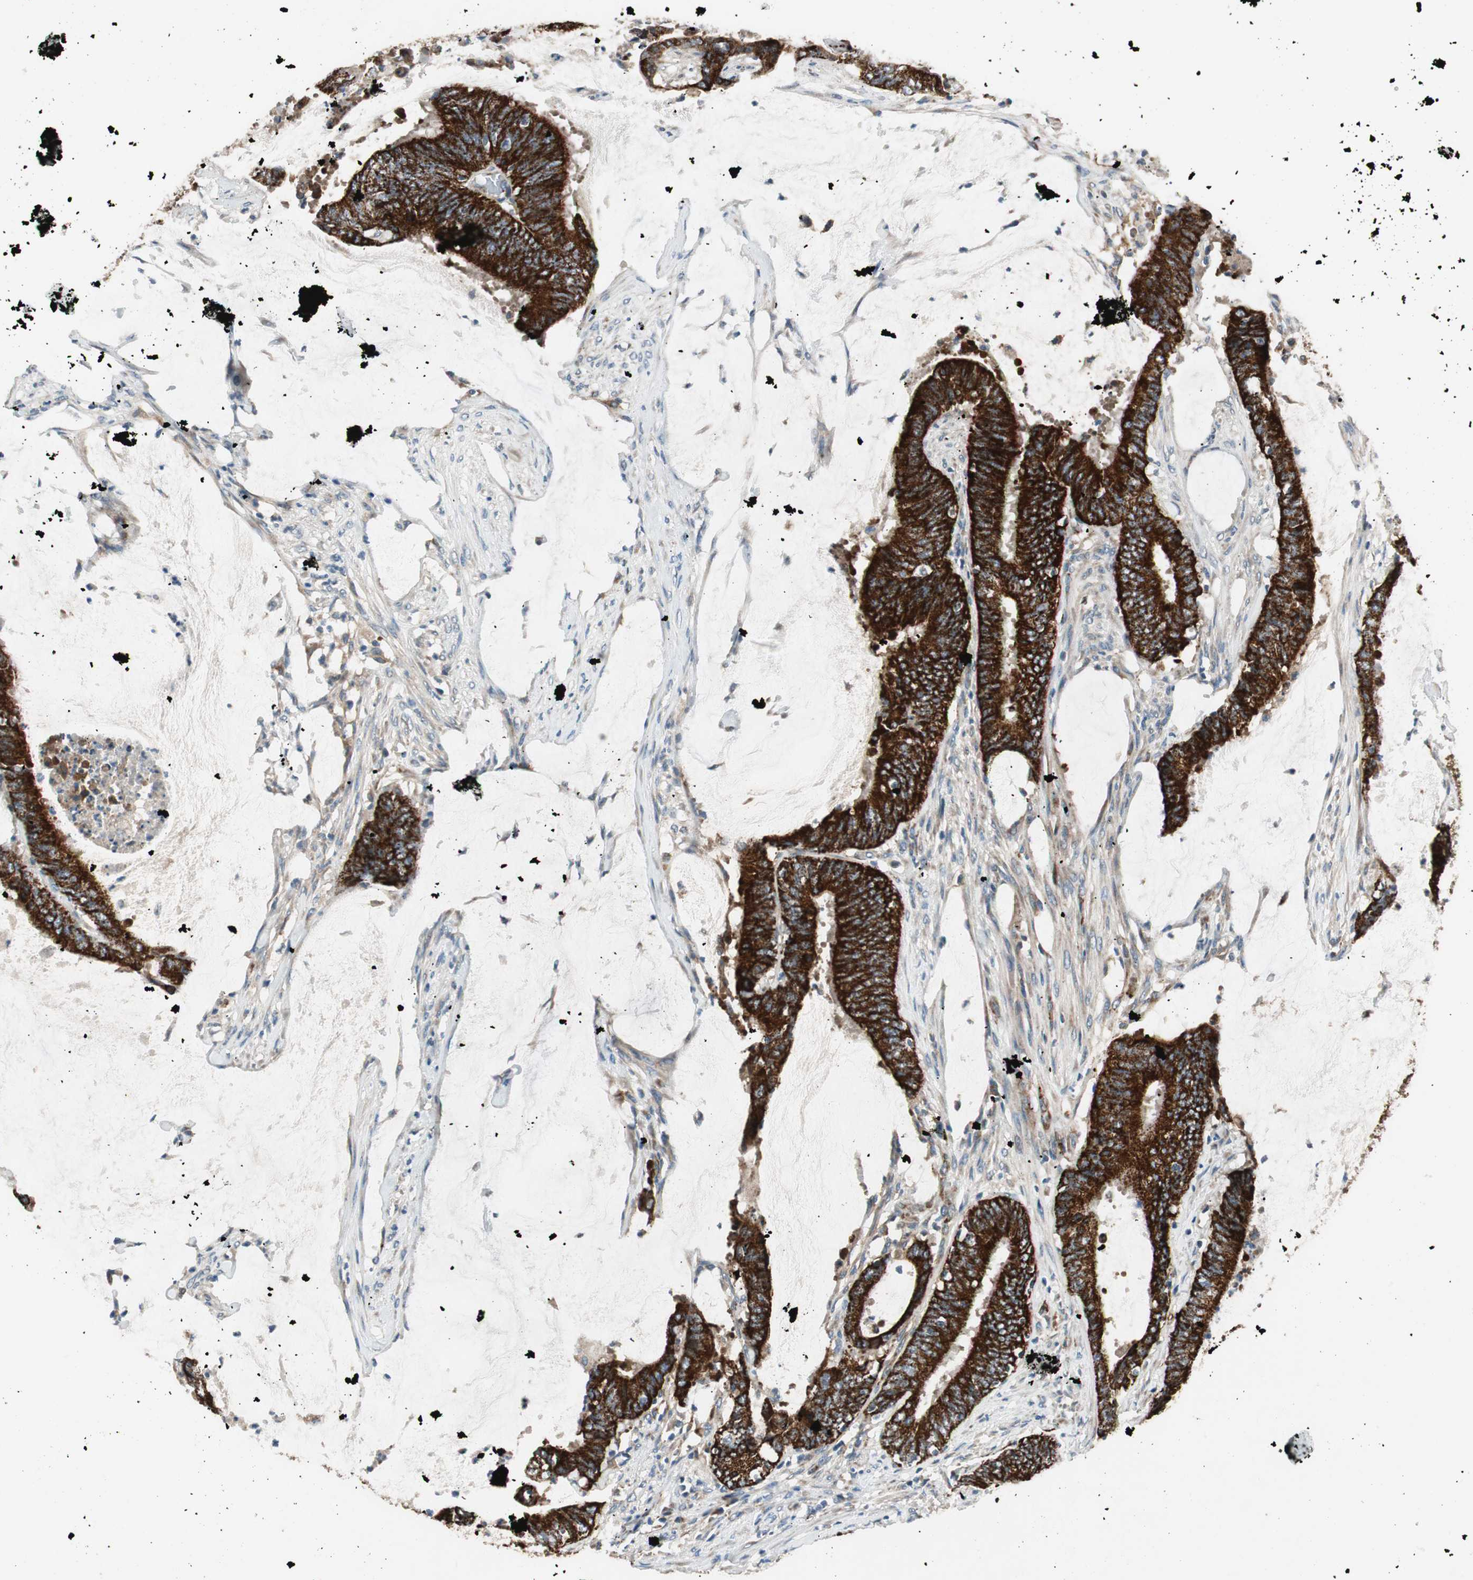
{"staining": {"intensity": "strong", "quantity": ">75%", "location": "cytoplasmic/membranous"}, "tissue": "colorectal cancer", "cell_type": "Tumor cells", "image_type": "cancer", "snomed": [{"axis": "morphology", "description": "Adenocarcinoma, NOS"}, {"axis": "topography", "description": "Rectum"}], "caption": "Colorectal adenocarcinoma stained for a protein shows strong cytoplasmic/membranous positivity in tumor cells.", "gene": "AKAP1", "patient": {"sex": "female", "age": 66}}